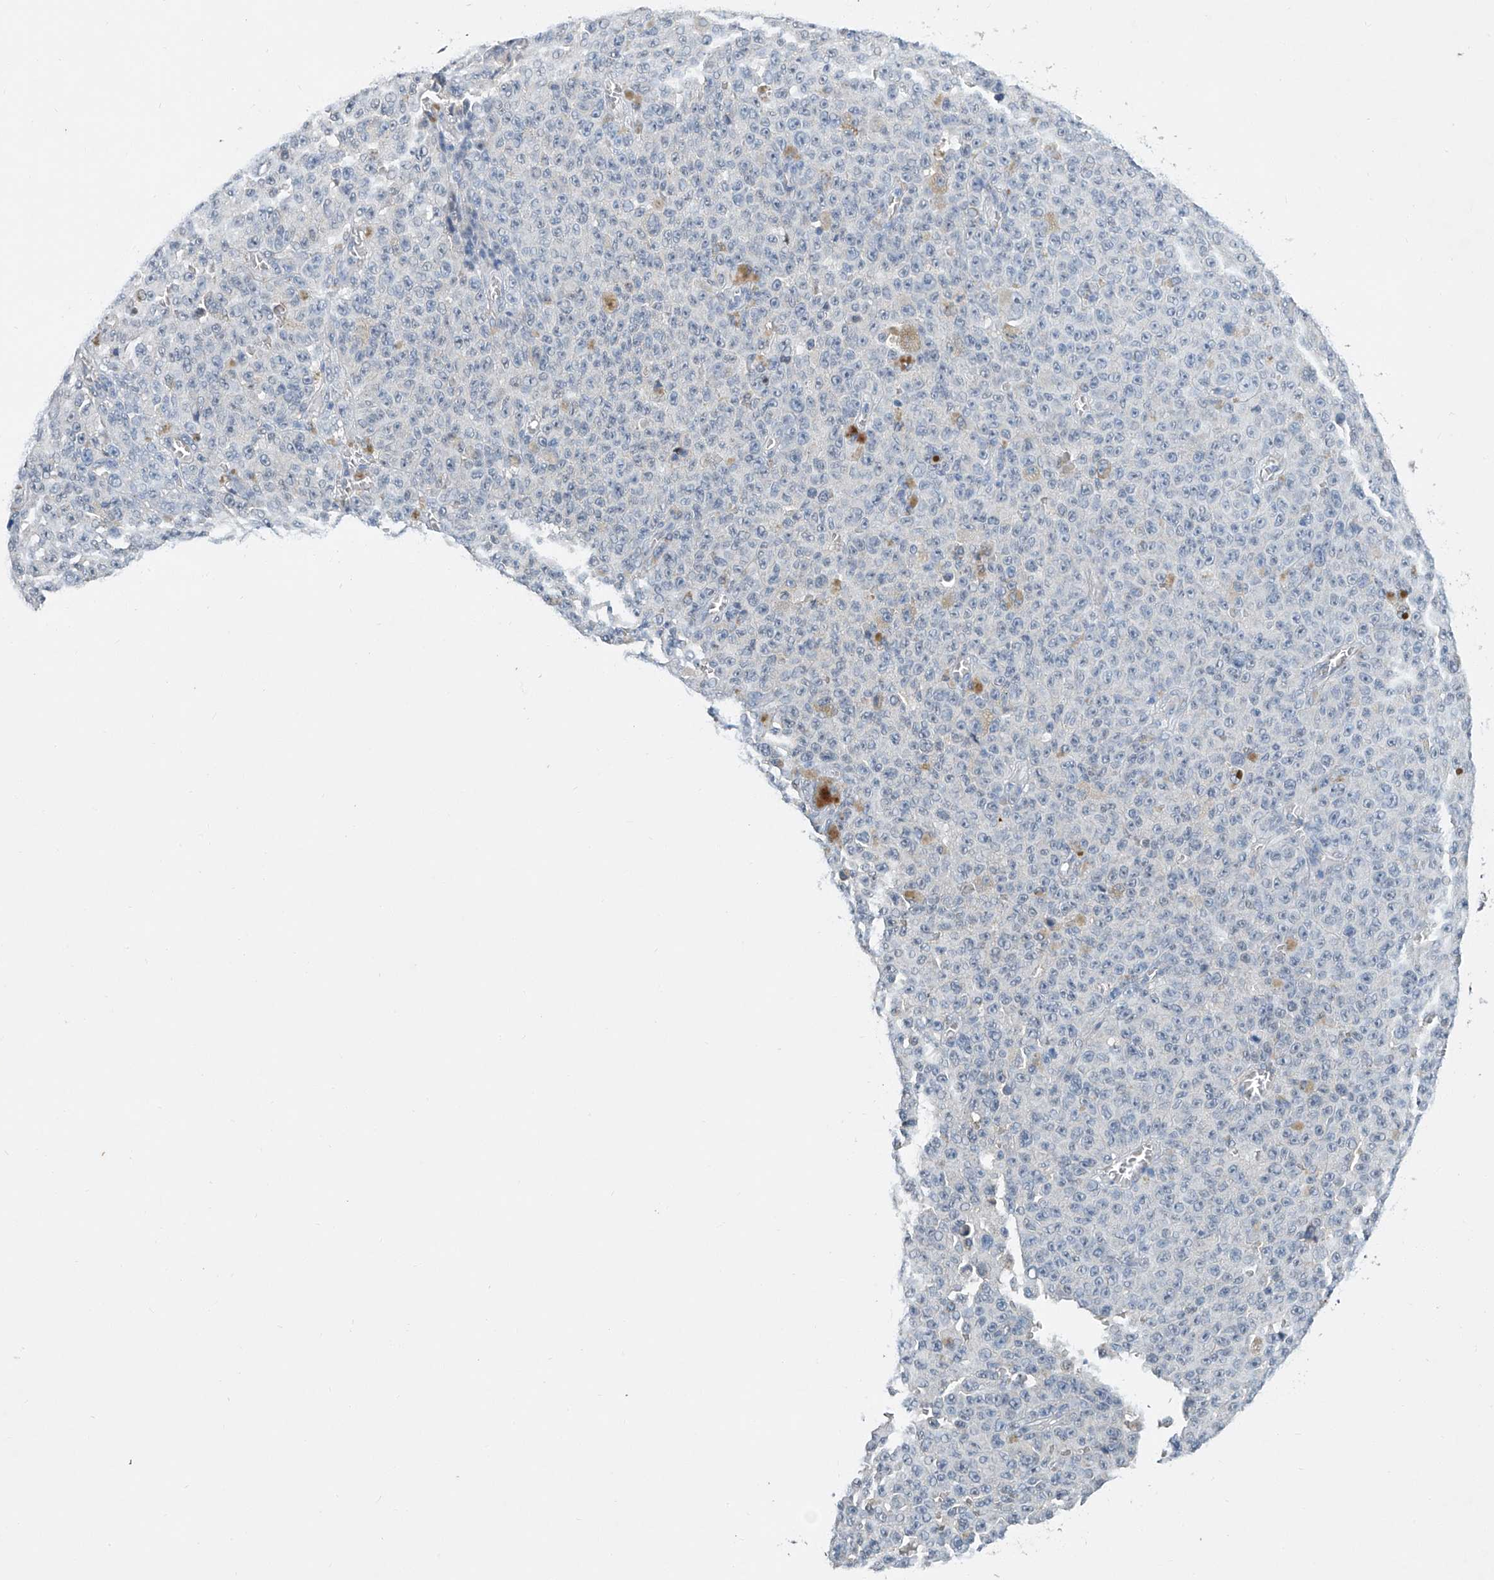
{"staining": {"intensity": "negative", "quantity": "none", "location": "none"}, "tissue": "melanoma", "cell_type": "Tumor cells", "image_type": "cancer", "snomed": [{"axis": "morphology", "description": "Malignant melanoma, NOS"}, {"axis": "topography", "description": "Skin"}], "caption": "Tumor cells are negative for protein expression in human malignant melanoma.", "gene": "CTDP1", "patient": {"sex": "female", "age": 82}}